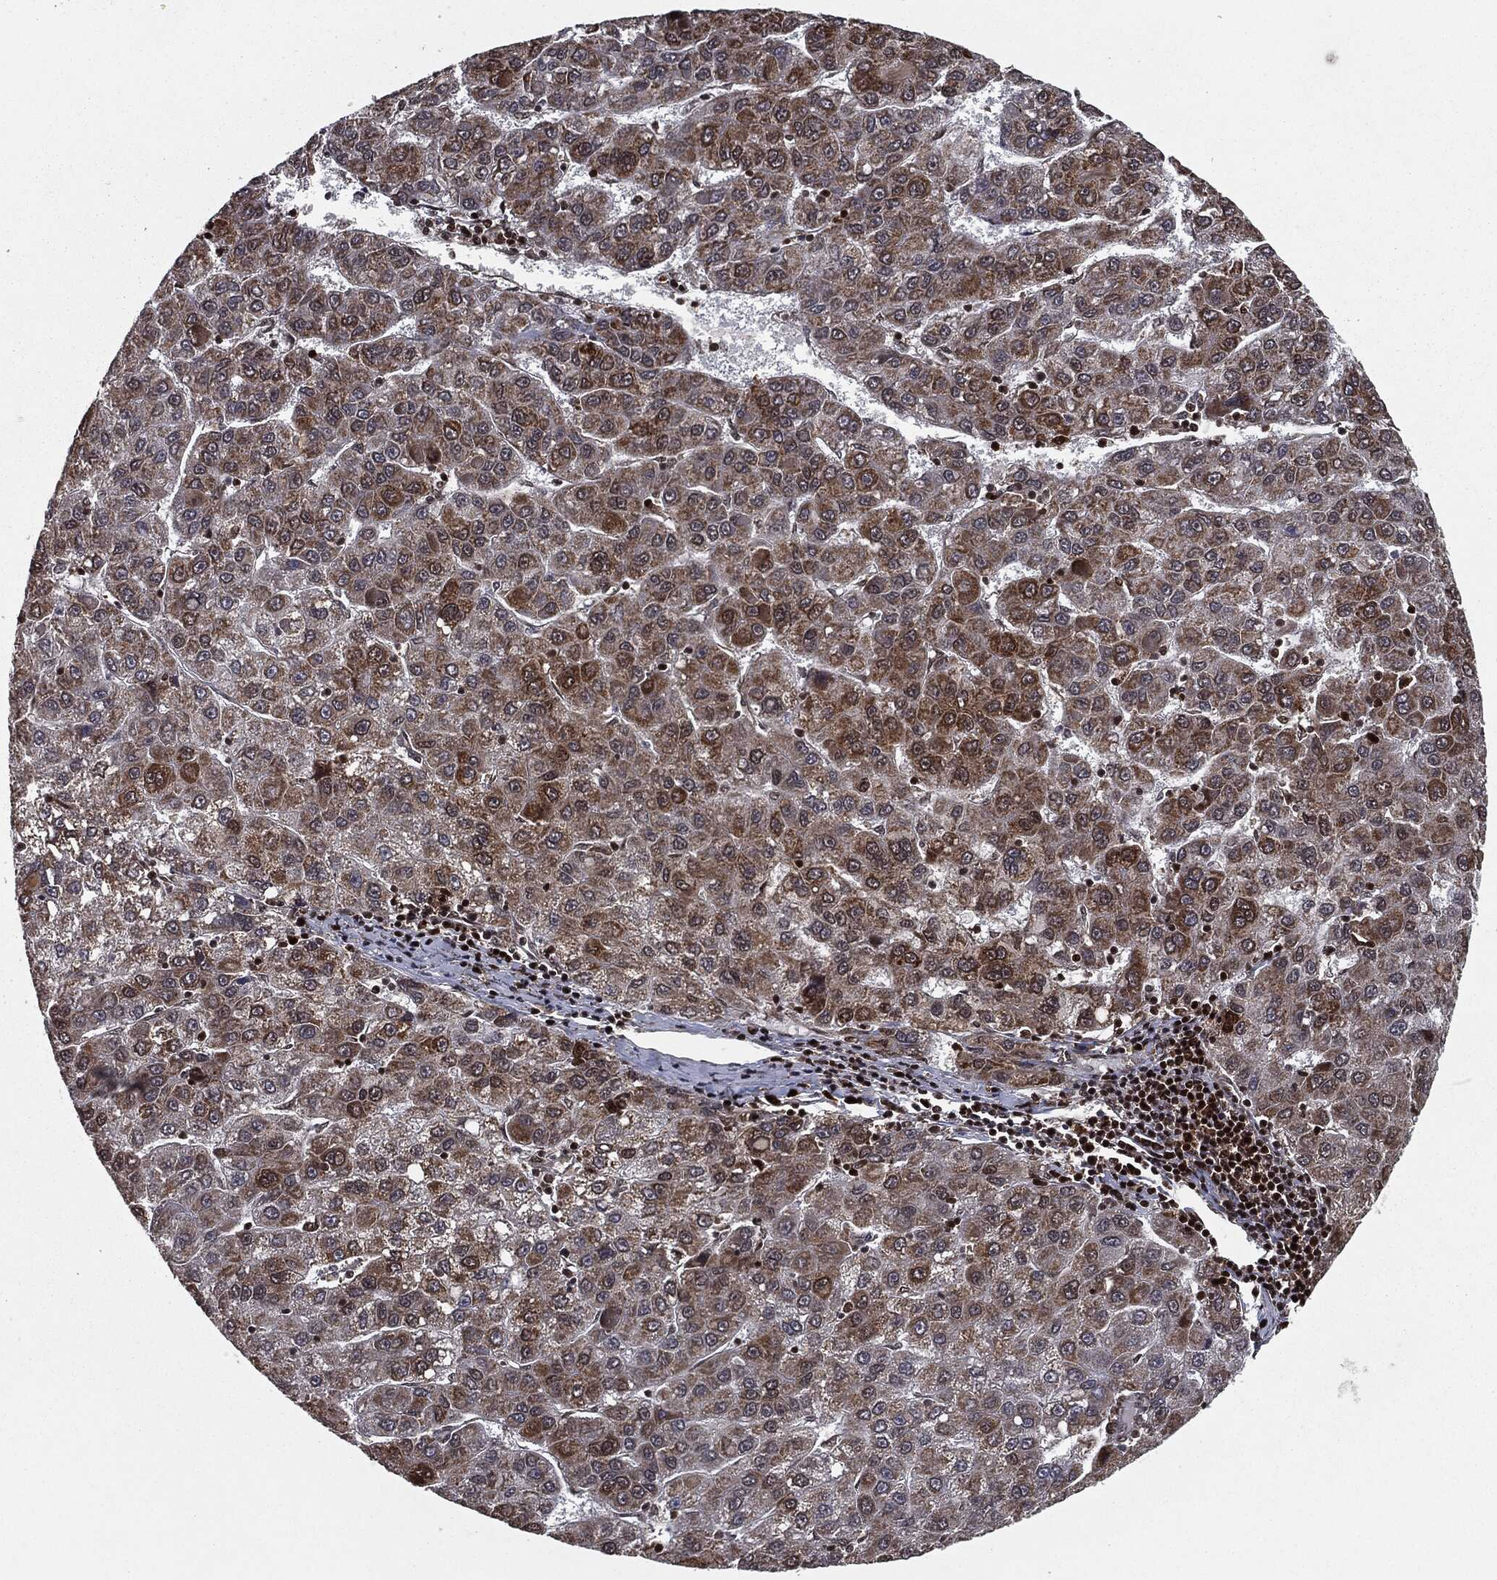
{"staining": {"intensity": "moderate", "quantity": "25%-75%", "location": "cytoplasmic/membranous"}, "tissue": "liver cancer", "cell_type": "Tumor cells", "image_type": "cancer", "snomed": [{"axis": "morphology", "description": "Carcinoma, Hepatocellular, NOS"}, {"axis": "topography", "description": "Liver"}], "caption": "An immunohistochemistry image of tumor tissue is shown. Protein staining in brown shows moderate cytoplasmic/membranous positivity in liver cancer within tumor cells. The staining was performed using DAB (3,3'-diaminobenzidine), with brown indicating positive protein expression. Nuclei are stained blue with hematoxylin.", "gene": "CHCHD2", "patient": {"sex": "female", "age": 82}}